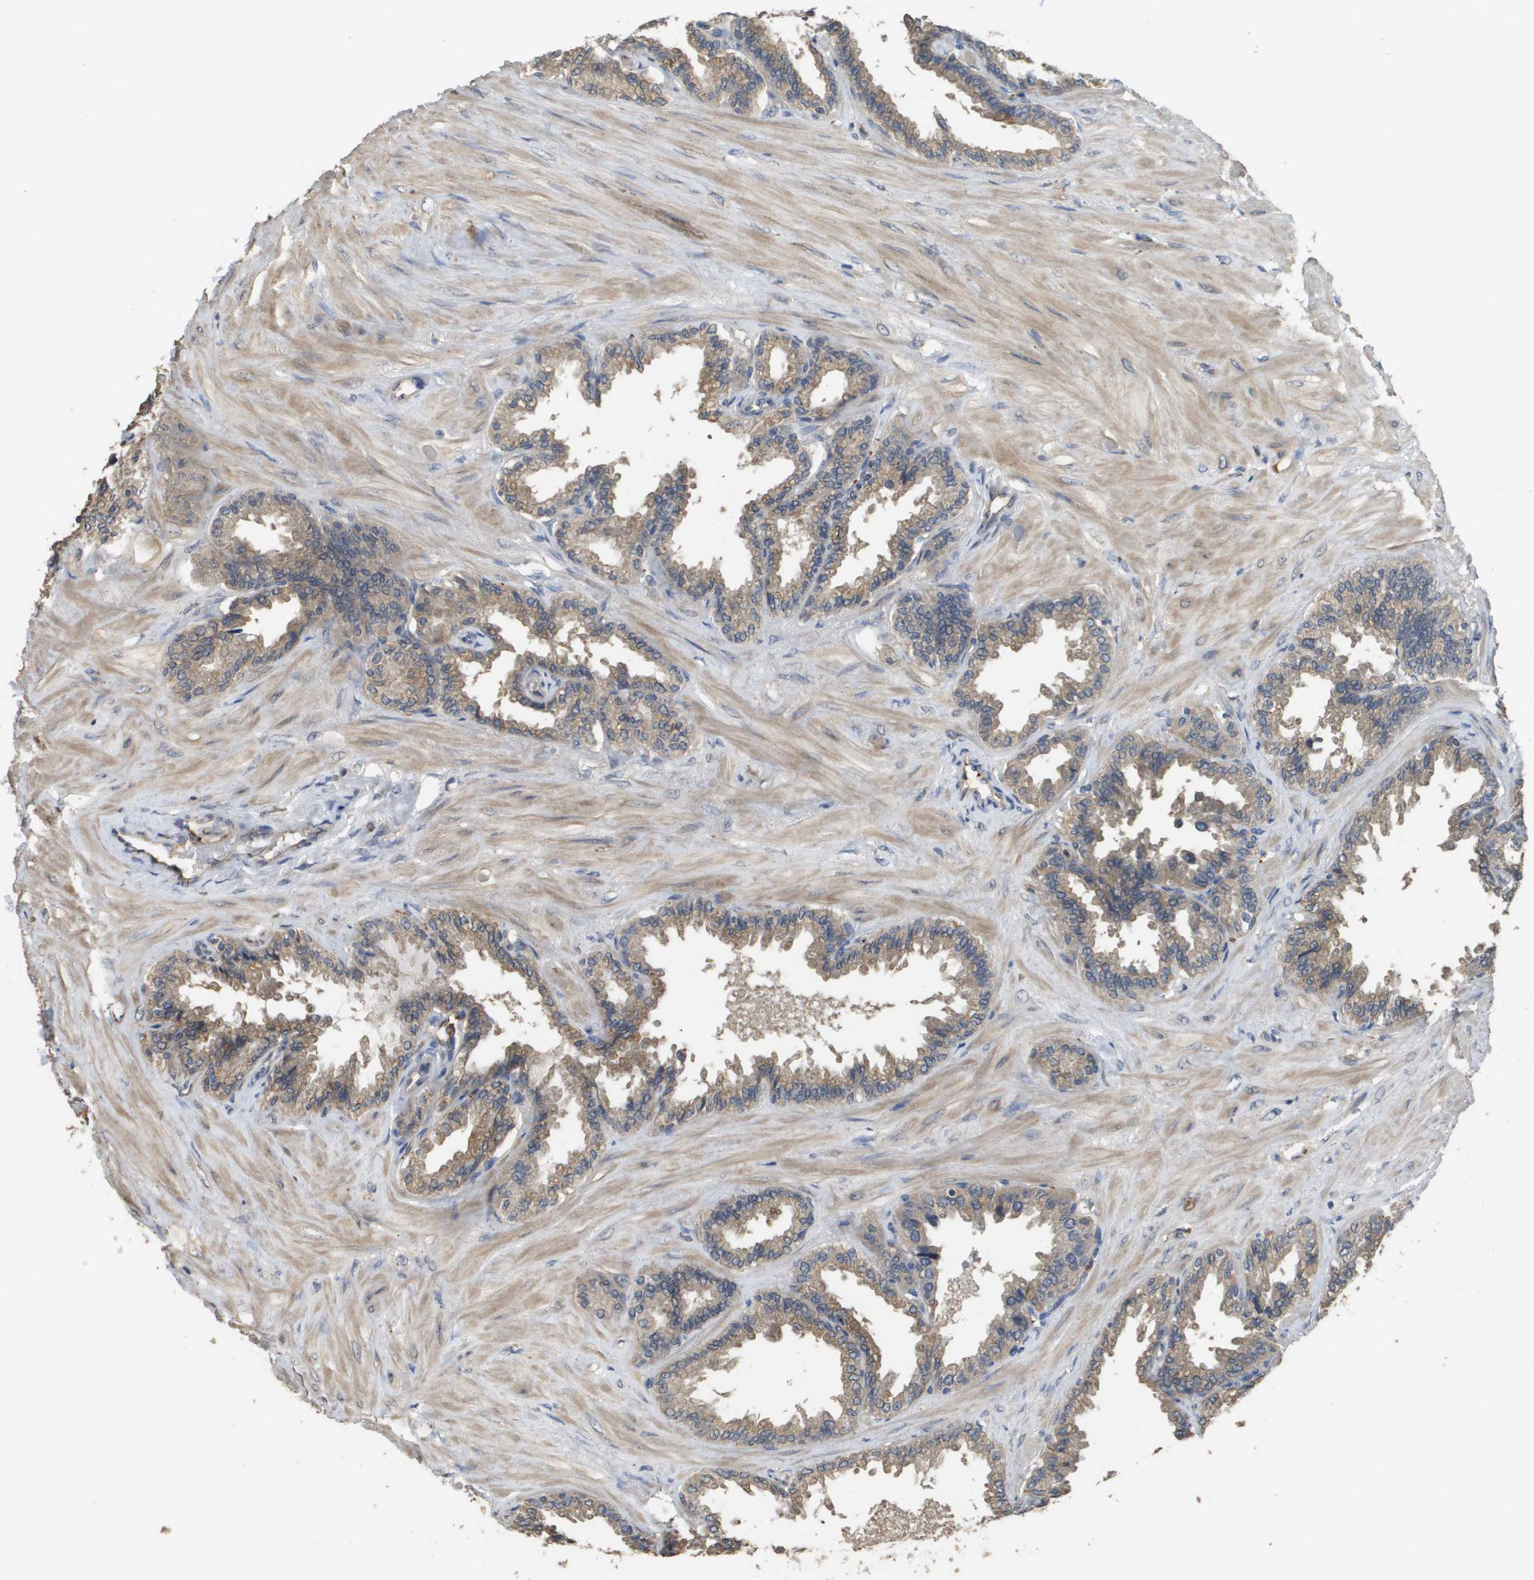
{"staining": {"intensity": "moderate", "quantity": ">75%", "location": "cytoplasmic/membranous"}, "tissue": "seminal vesicle", "cell_type": "Glandular cells", "image_type": "normal", "snomed": [{"axis": "morphology", "description": "Normal tissue, NOS"}, {"axis": "topography", "description": "Seminal veicle"}], "caption": "Unremarkable seminal vesicle demonstrates moderate cytoplasmic/membranous positivity in approximately >75% of glandular cells (DAB (3,3'-diaminobenzidine) IHC, brown staining for protein, blue staining for nuclei)..", "gene": "RAB27B", "patient": {"sex": "male", "age": 46}}